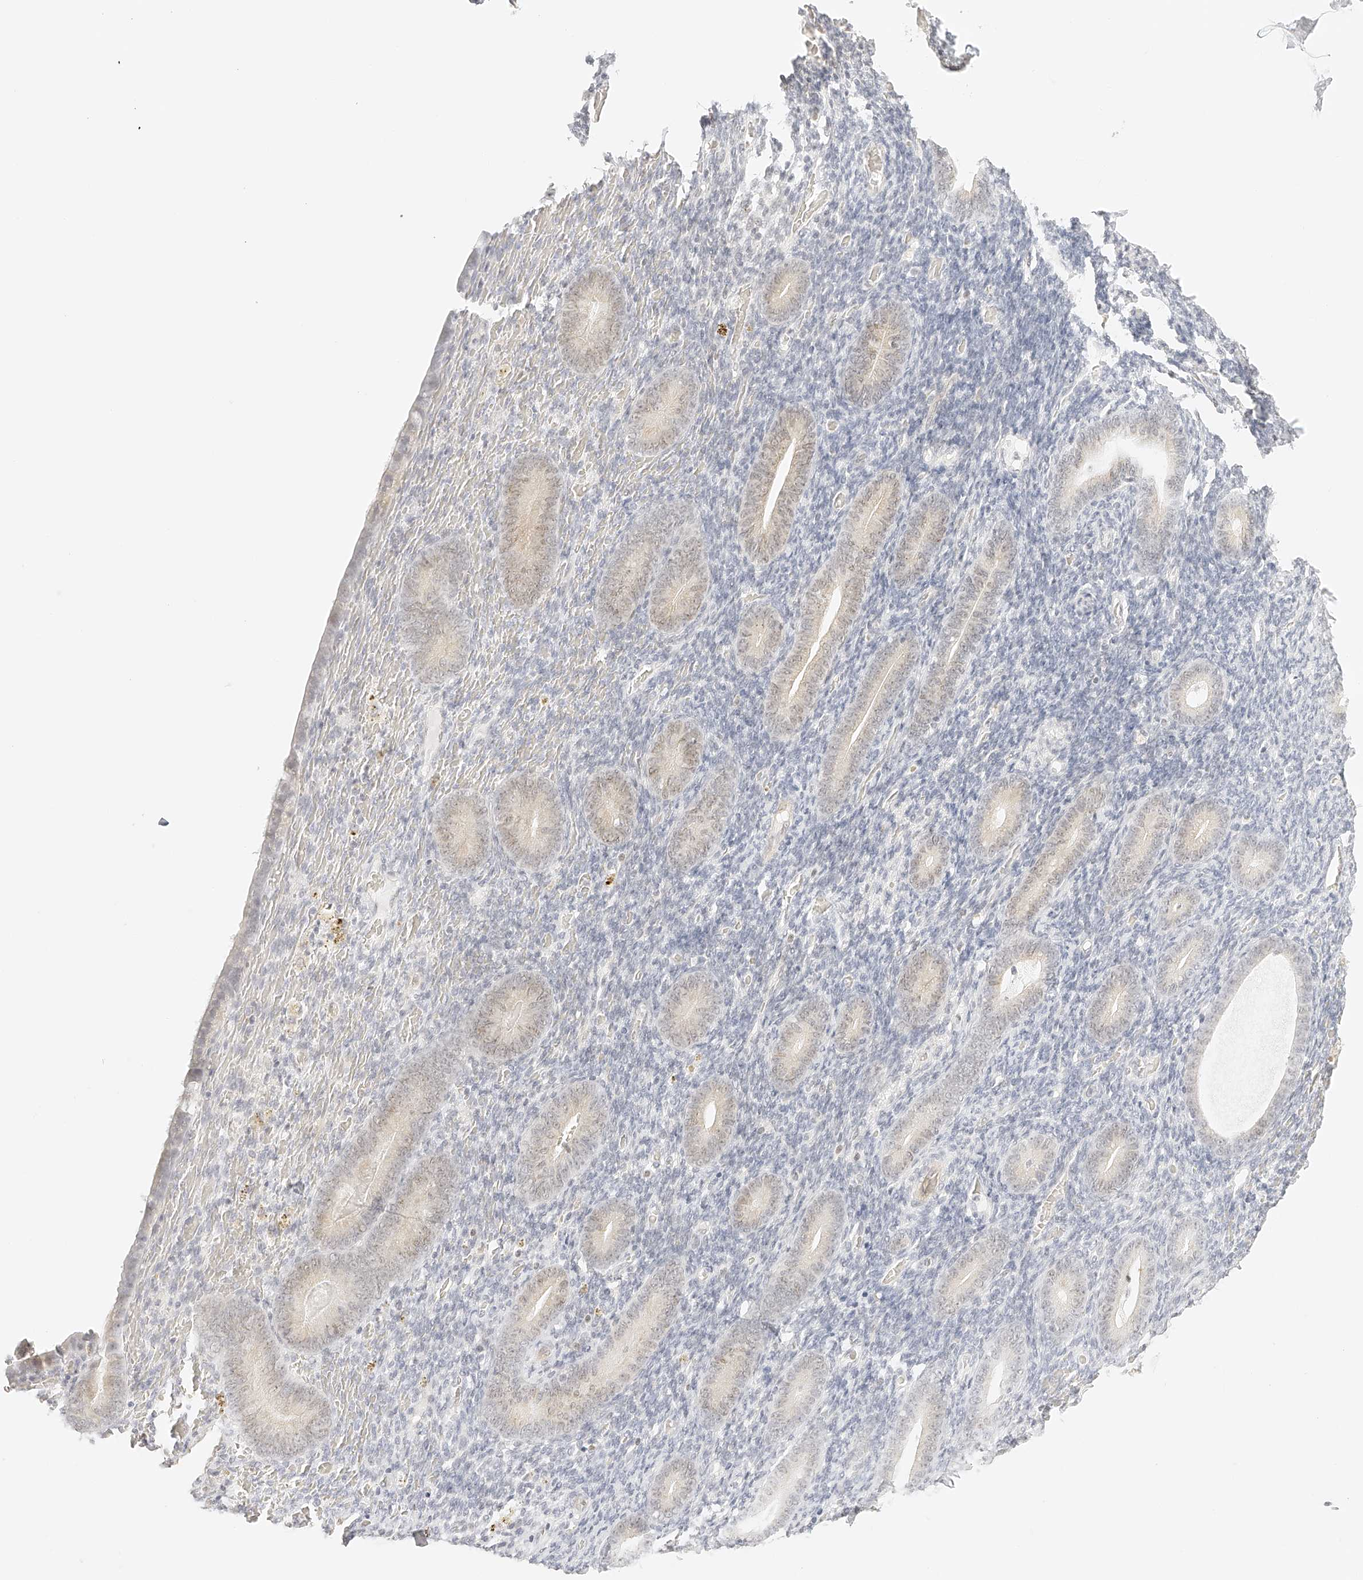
{"staining": {"intensity": "negative", "quantity": "none", "location": "none"}, "tissue": "endometrium", "cell_type": "Cells in endometrial stroma", "image_type": "normal", "snomed": [{"axis": "morphology", "description": "Normal tissue, NOS"}, {"axis": "topography", "description": "Endometrium"}], "caption": "The immunohistochemistry (IHC) image has no significant positivity in cells in endometrial stroma of endometrium. (DAB immunohistochemistry visualized using brightfield microscopy, high magnification).", "gene": "ZFP69", "patient": {"sex": "female", "age": 51}}